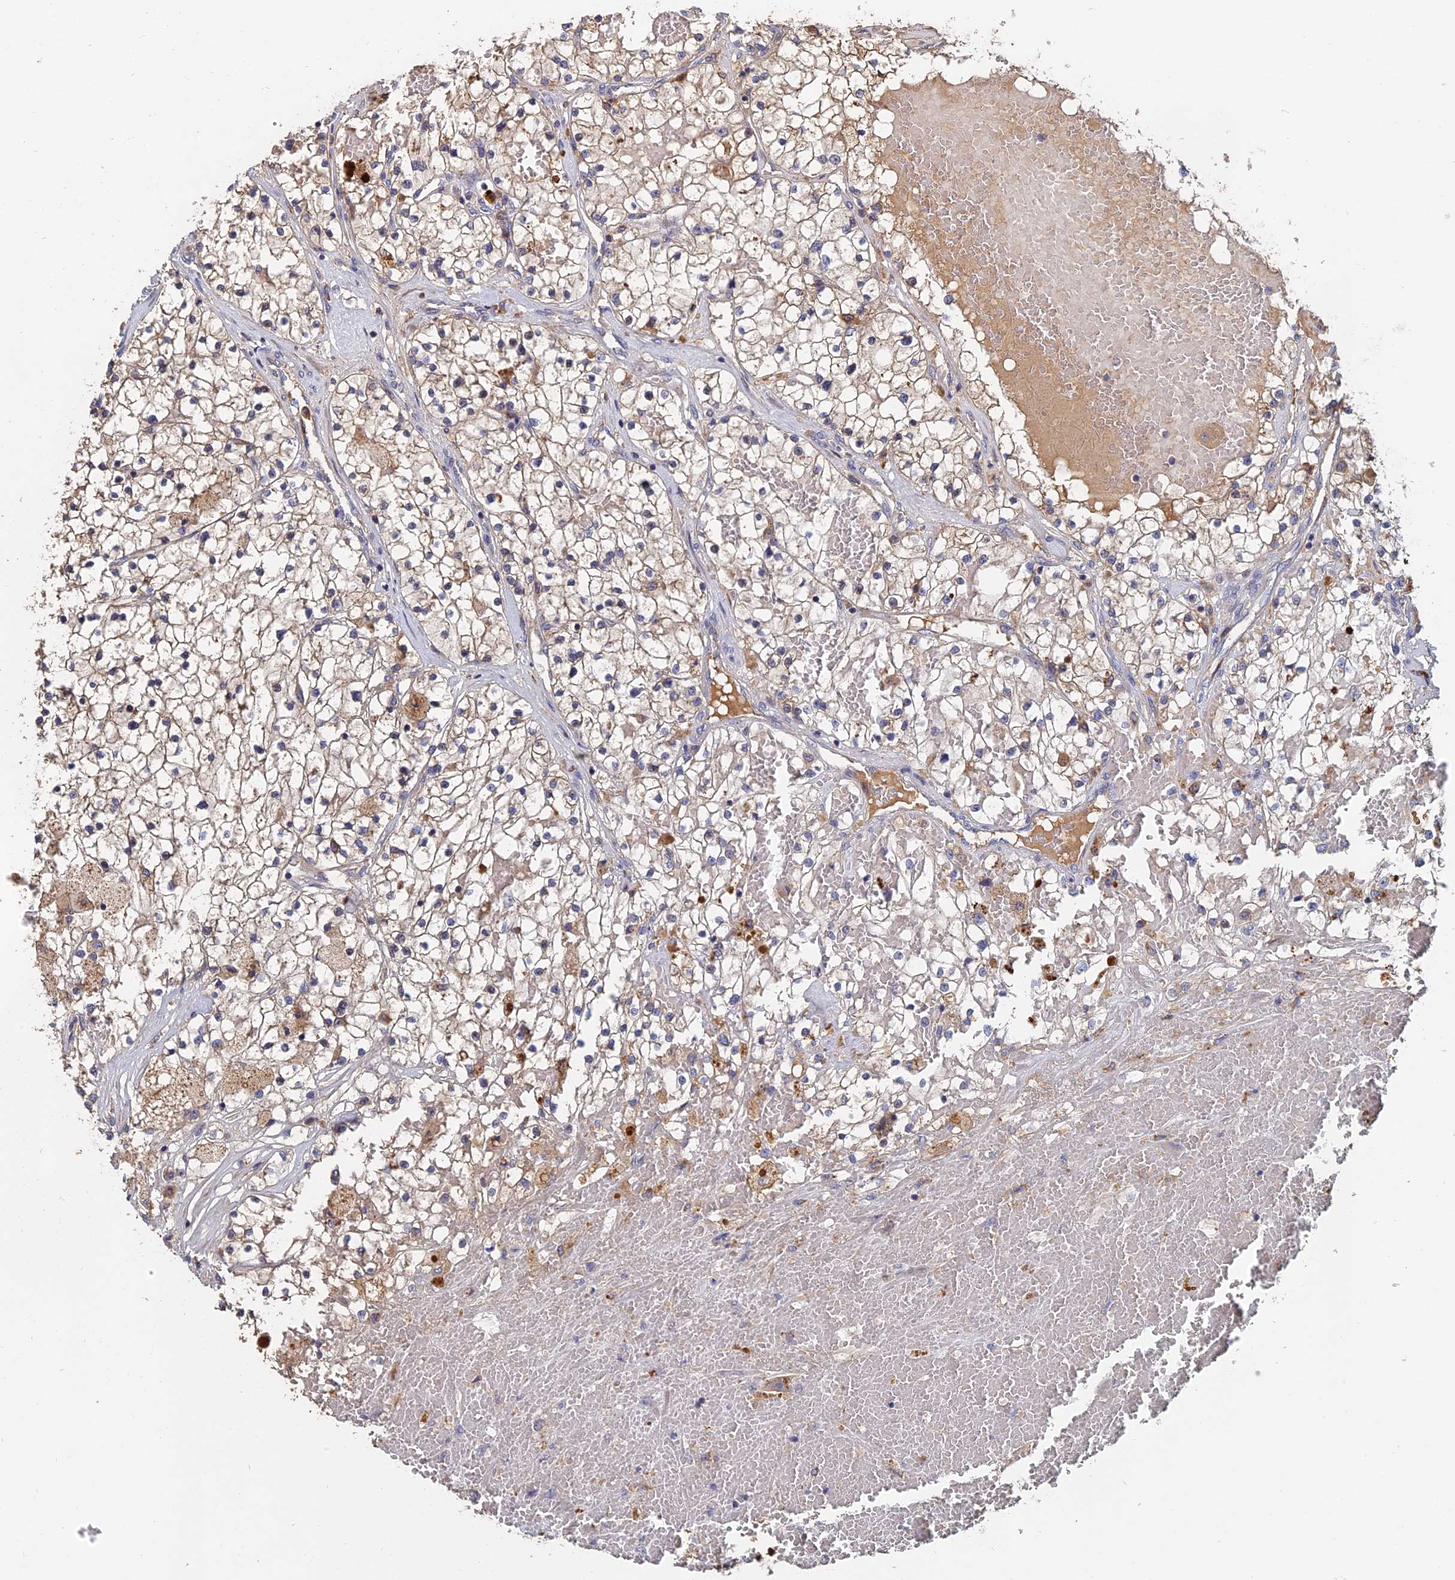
{"staining": {"intensity": "weak", "quantity": ">75%", "location": "cytoplasmic/membranous"}, "tissue": "renal cancer", "cell_type": "Tumor cells", "image_type": "cancer", "snomed": [{"axis": "morphology", "description": "Normal tissue, NOS"}, {"axis": "morphology", "description": "Adenocarcinoma, NOS"}, {"axis": "topography", "description": "Kidney"}], "caption": "A brown stain labels weak cytoplasmic/membranous staining of a protein in human renal cancer (adenocarcinoma) tumor cells.", "gene": "SLC33A1", "patient": {"sex": "male", "age": 68}}